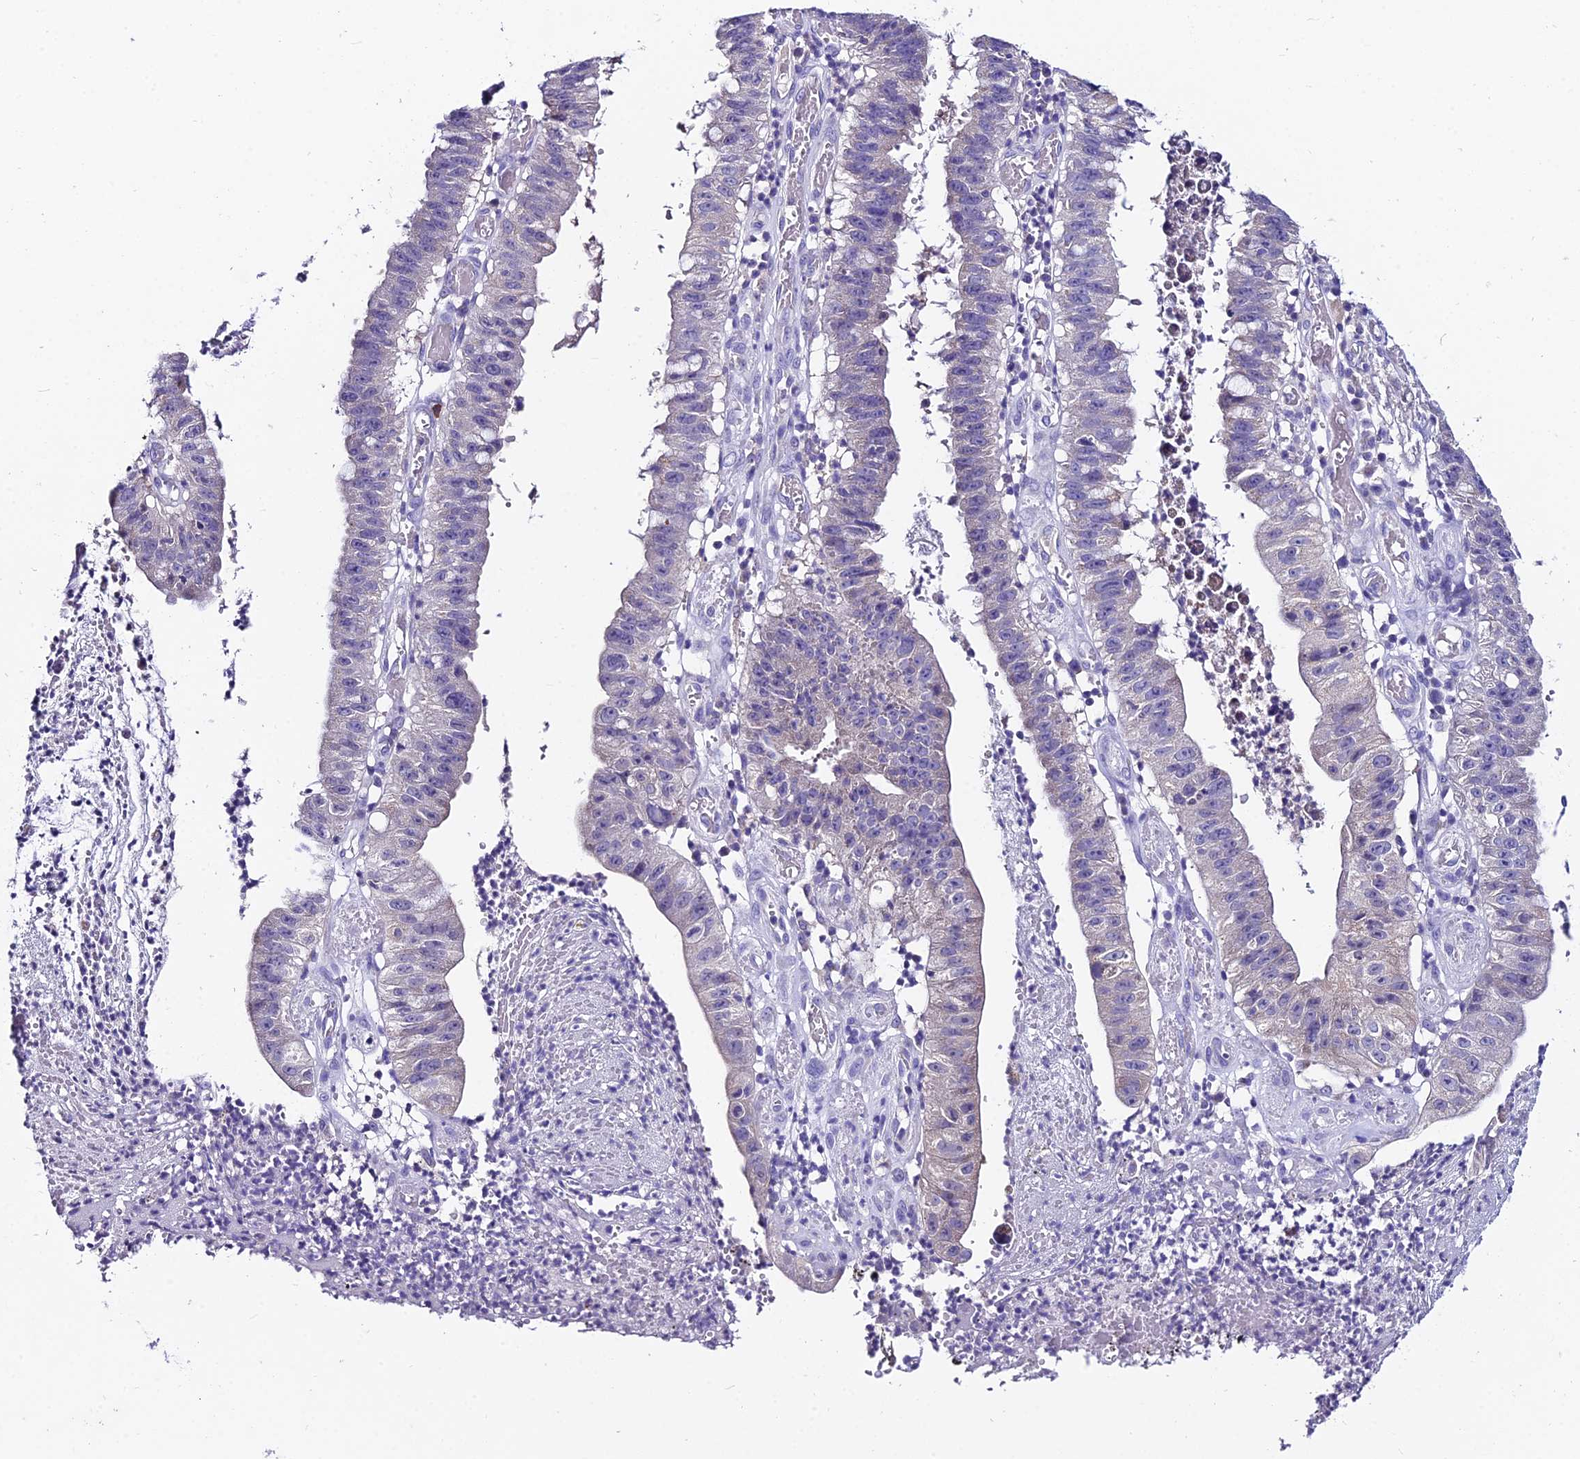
{"staining": {"intensity": "negative", "quantity": "none", "location": "none"}, "tissue": "stomach cancer", "cell_type": "Tumor cells", "image_type": "cancer", "snomed": [{"axis": "morphology", "description": "Adenocarcinoma, NOS"}, {"axis": "topography", "description": "Stomach"}], "caption": "Immunohistochemical staining of stomach cancer (adenocarcinoma) reveals no significant expression in tumor cells.", "gene": "LGALS7", "patient": {"sex": "male", "age": 59}}